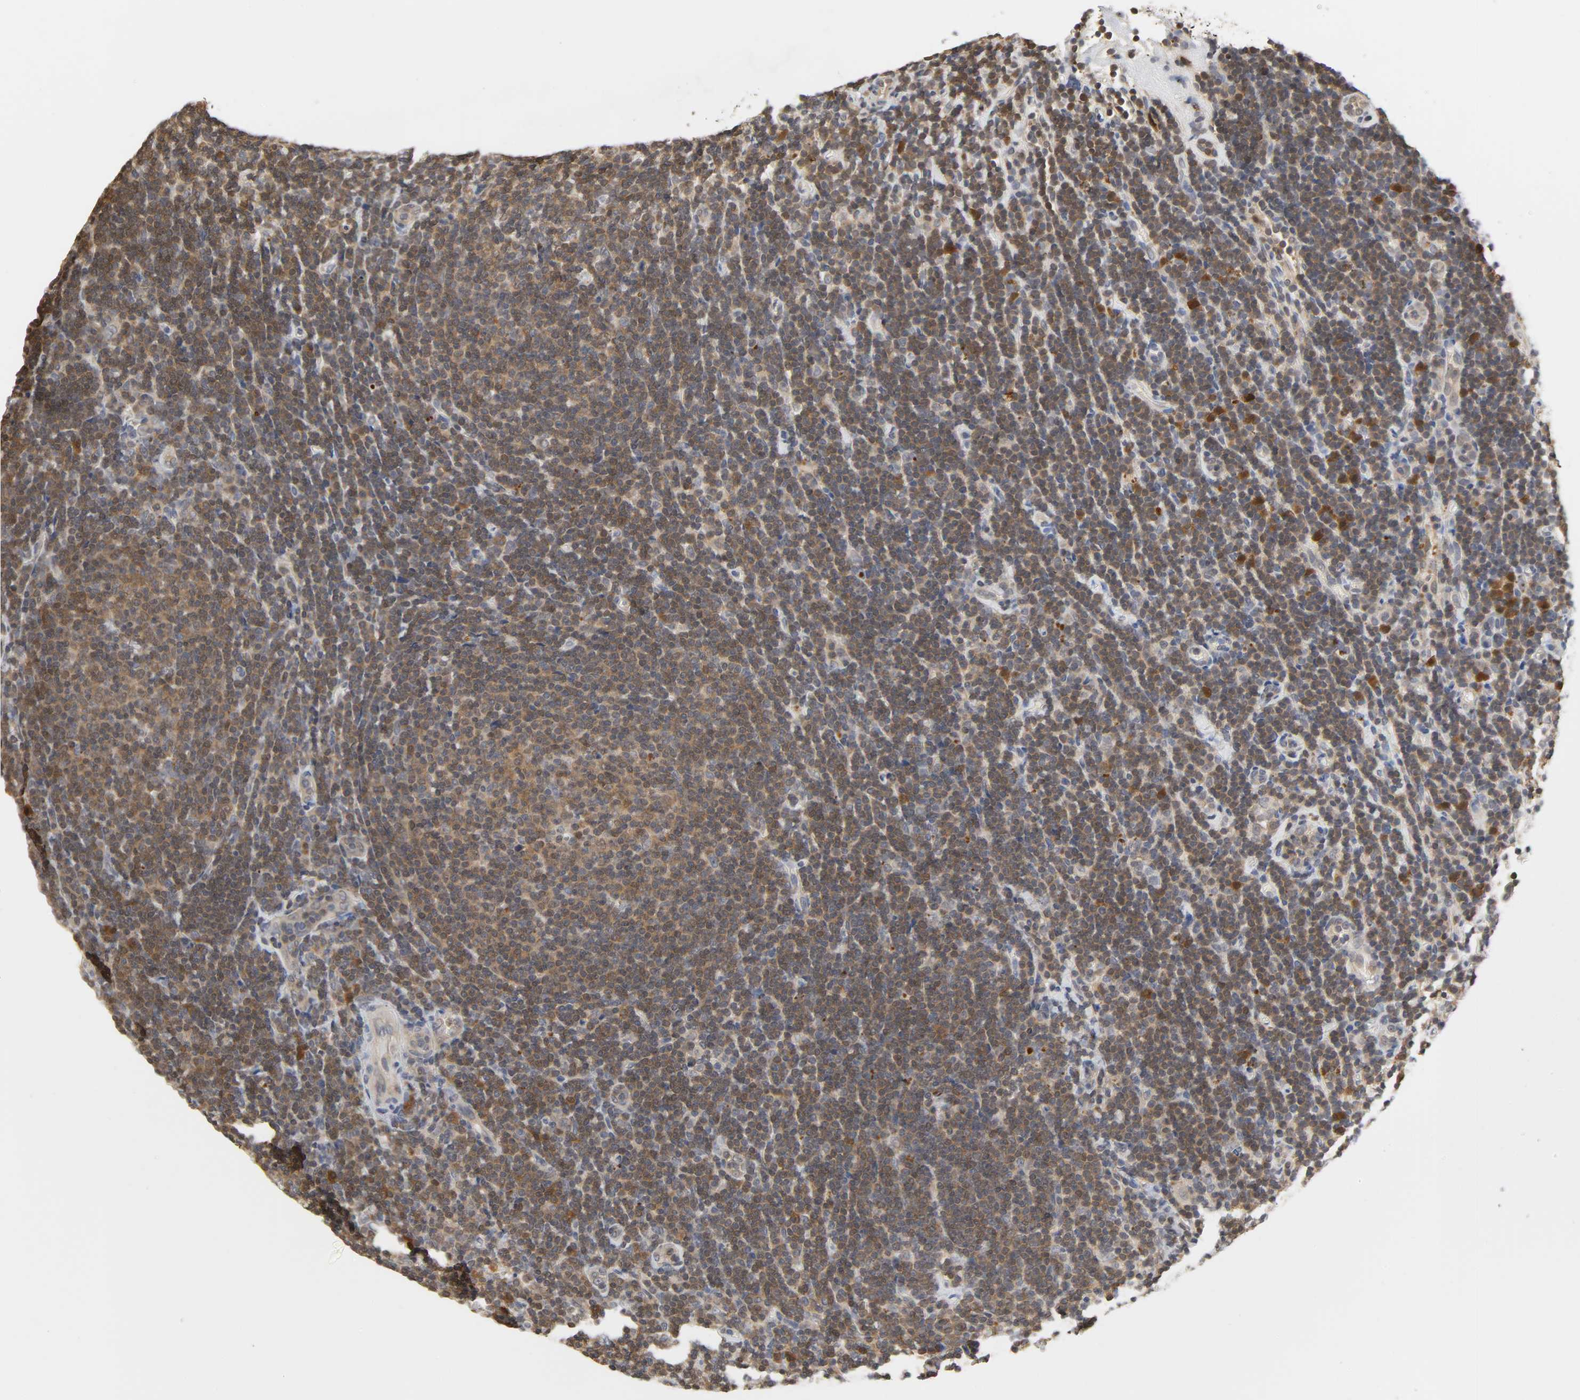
{"staining": {"intensity": "moderate", "quantity": ">75%", "location": "cytoplasmic/membranous"}, "tissue": "lymphoma", "cell_type": "Tumor cells", "image_type": "cancer", "snomed": [{"axis": "morphology", "description": "Malignant lymphoma, non-Hodgkin's type, Low grade"}, {"axis": "topography", "description": "Lymph node"}], "caption": "Immunohistochemical staining of lymphoma shows medium levels of moderate cytoplasmic/membranous positivity in approximately >75% of tumor cells.", "gene": "MIF", "patient": {"sex": "male", "age": 70}}